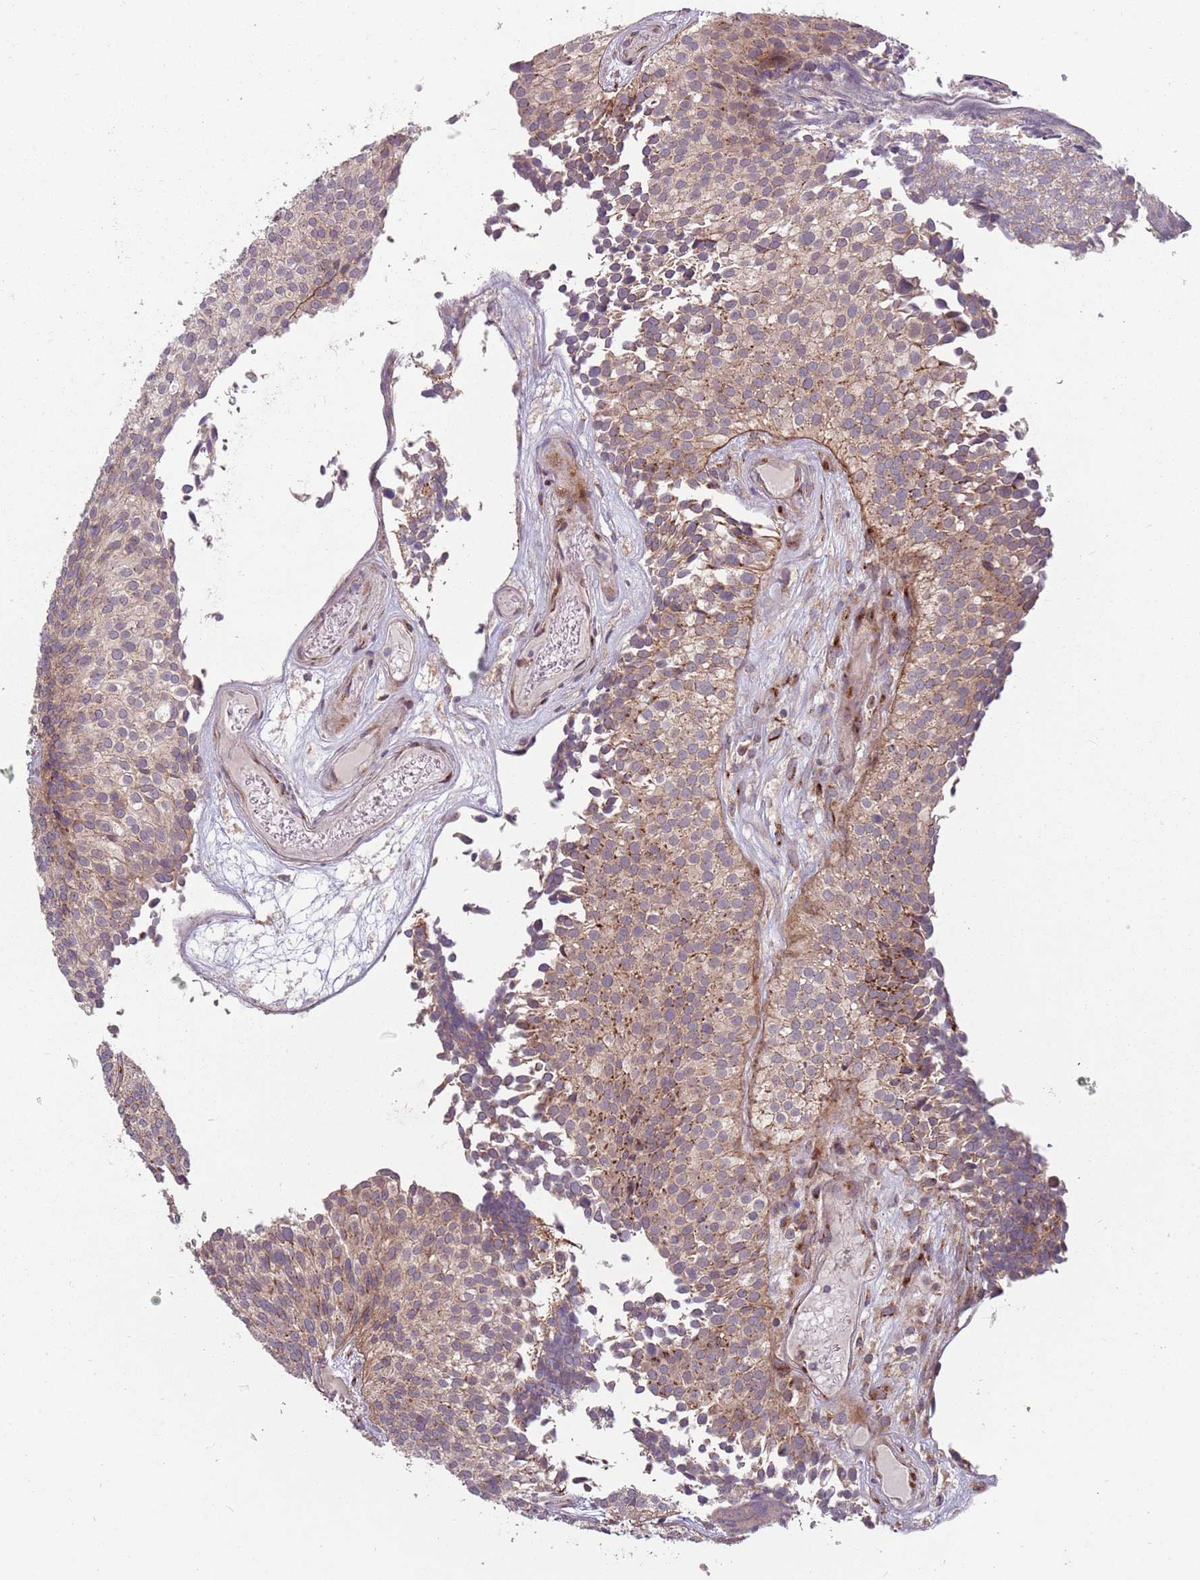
{"staining": {"intensity": "weak", "quantity": "25%-75%", "location": "cytoplasmic/membranous"}, "tissue": "urothelial cancer", "cell_type": "Tumor cells", "image_type": "cancer", "snomed": [{"axis": "morphology", "description": "Urothelial carcinoma, Low grade"}, {"axis": "topography", "description": "Urinary bladder"}], "caption": "A micrograph of human urothelial cancer stained for a protein demonstrates weak cytoplasmic/membranous brown staining in tumor cells.", "gene": "PLD6", "patient": {"sex": "male", "age": 84}}